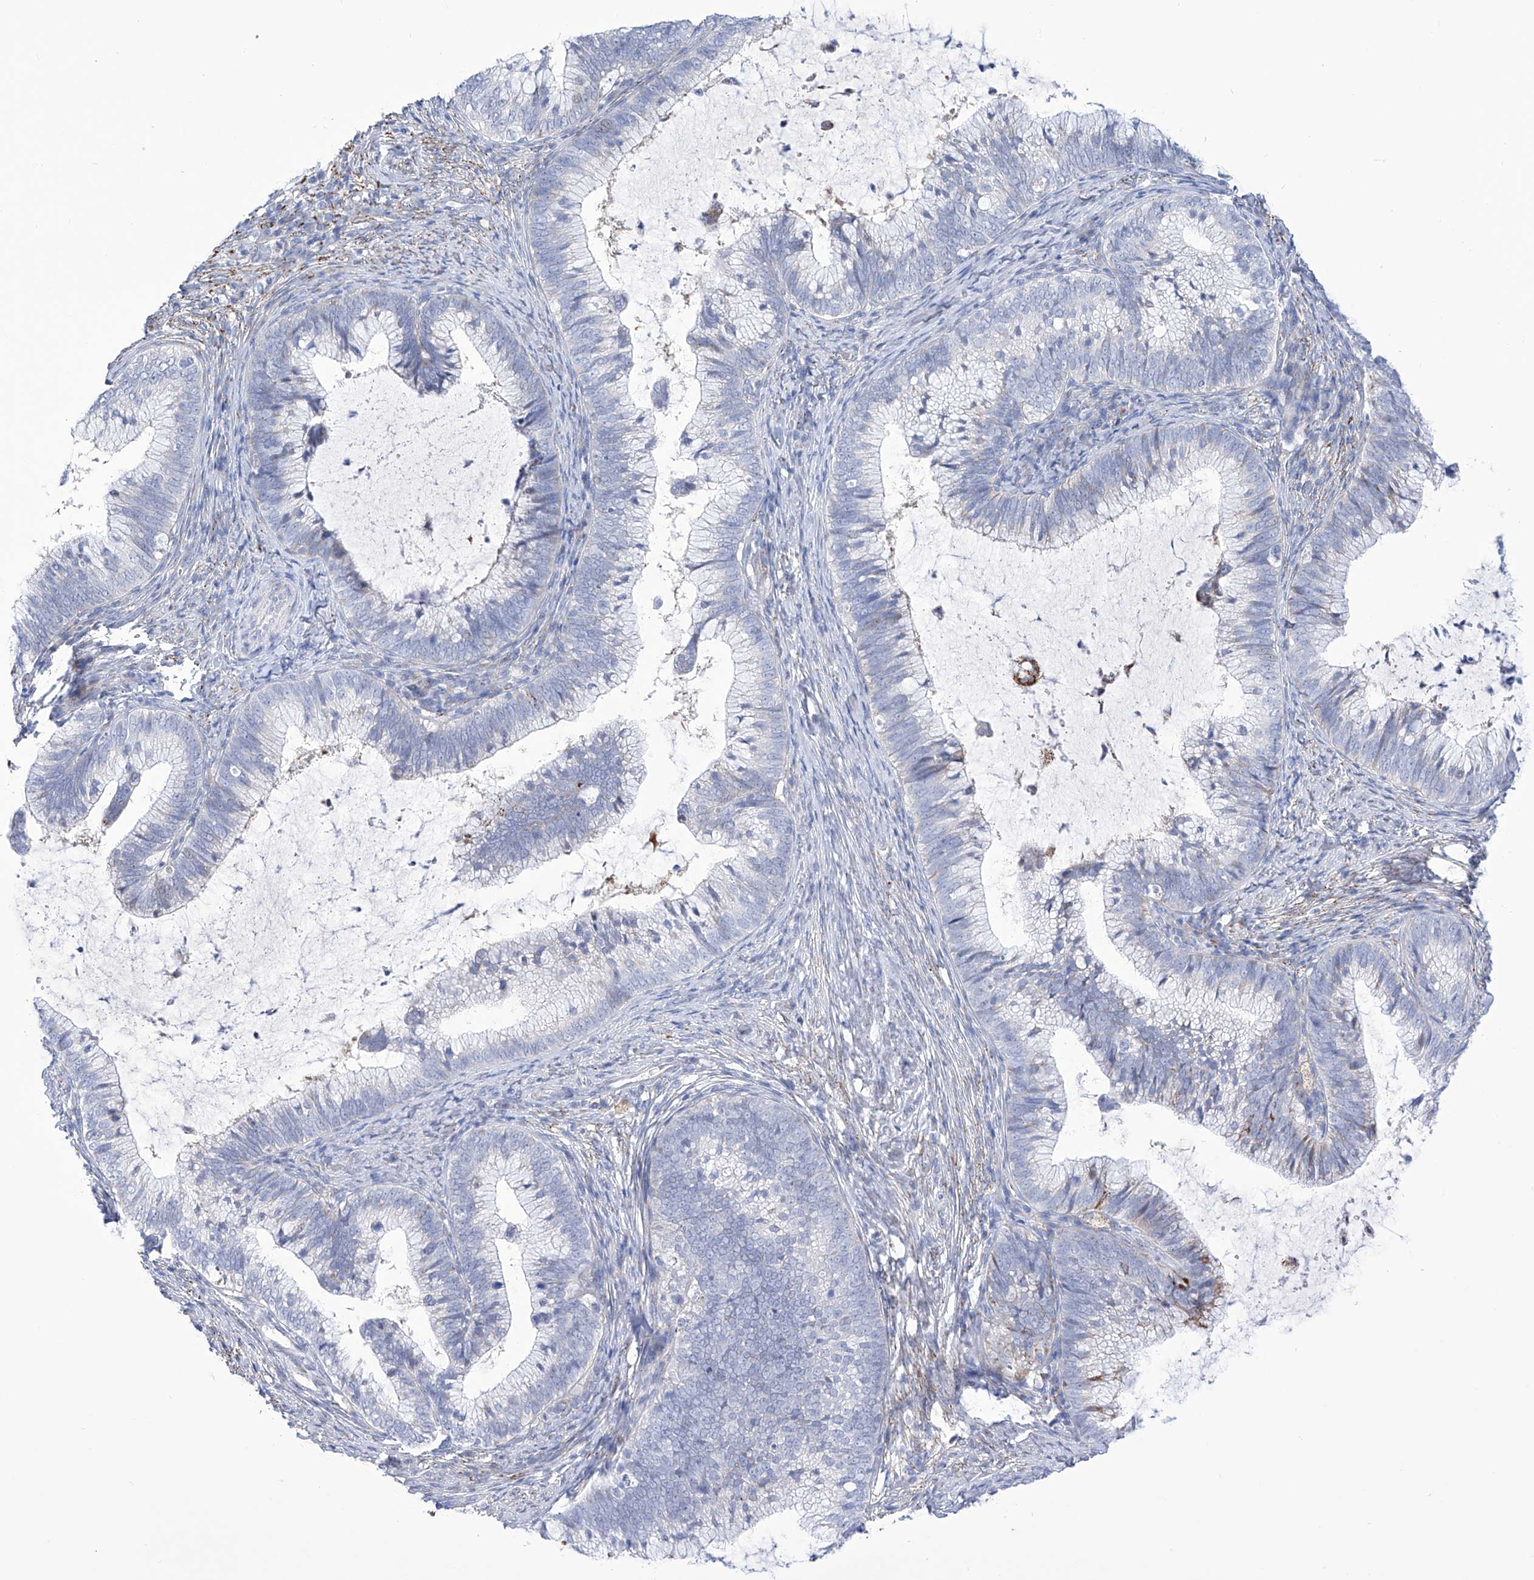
{"staining": {"intensity": "negative", "quantity": "none", "location": "none"}, "tissue": "cervical cancer", "cell_type": "Tumor cells", "image_type": "cancer", "snomed": [{"axis": "morphology", "description": "Adenocarcinoma, NOS"}, {"axis": "topography", "description": "Cervix"}], "caption": "Immunohistochemical staining of cervical cancer (adenocarcinoma) displays no significant expression in tumor cells.", "gene": "C1orf87", "patient": {"sex": "female", "age": 36}}